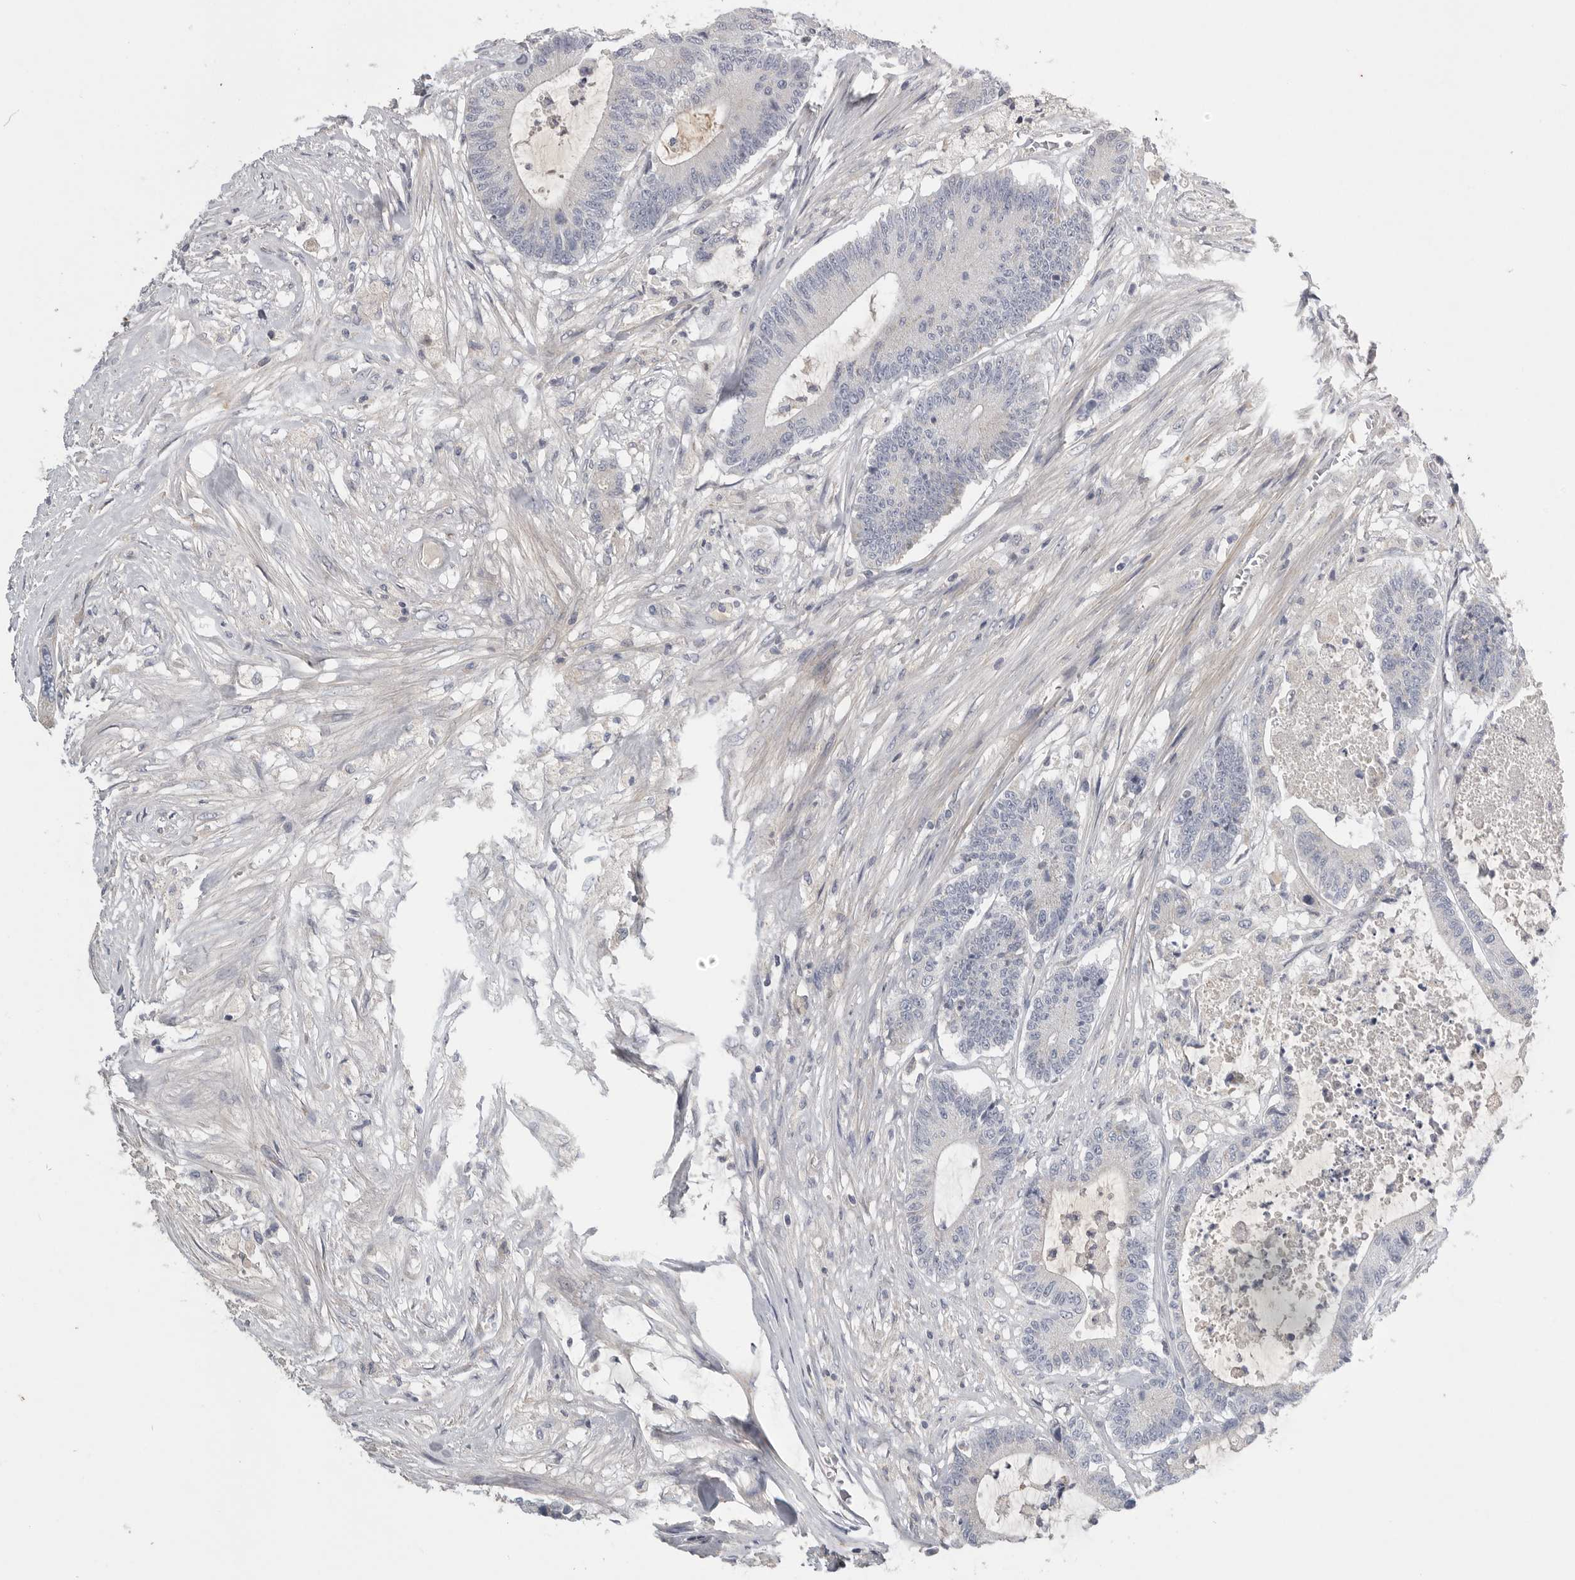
{"staining": {"intensity": "negative", "quantity": "none", "location": "none"}, "tissue": "colorectal cancer", "cell_type": "Tumor cells", "image_type": "cancer", "snomed": [{"axis": "morphology", "description": "Adenocarcinoma, NOS"}, {"axis": "topography", "description": "Colon"}], "caption": "High magnification brightfield microscopy of colorectal cancer (adenocarcinoma) stained with DAB (brown) and counterstained with hematoxylin (blue): tumor cells show no significant staining.", "gene": "SDC3", "patient": {"sex": "female", "age": 84}}